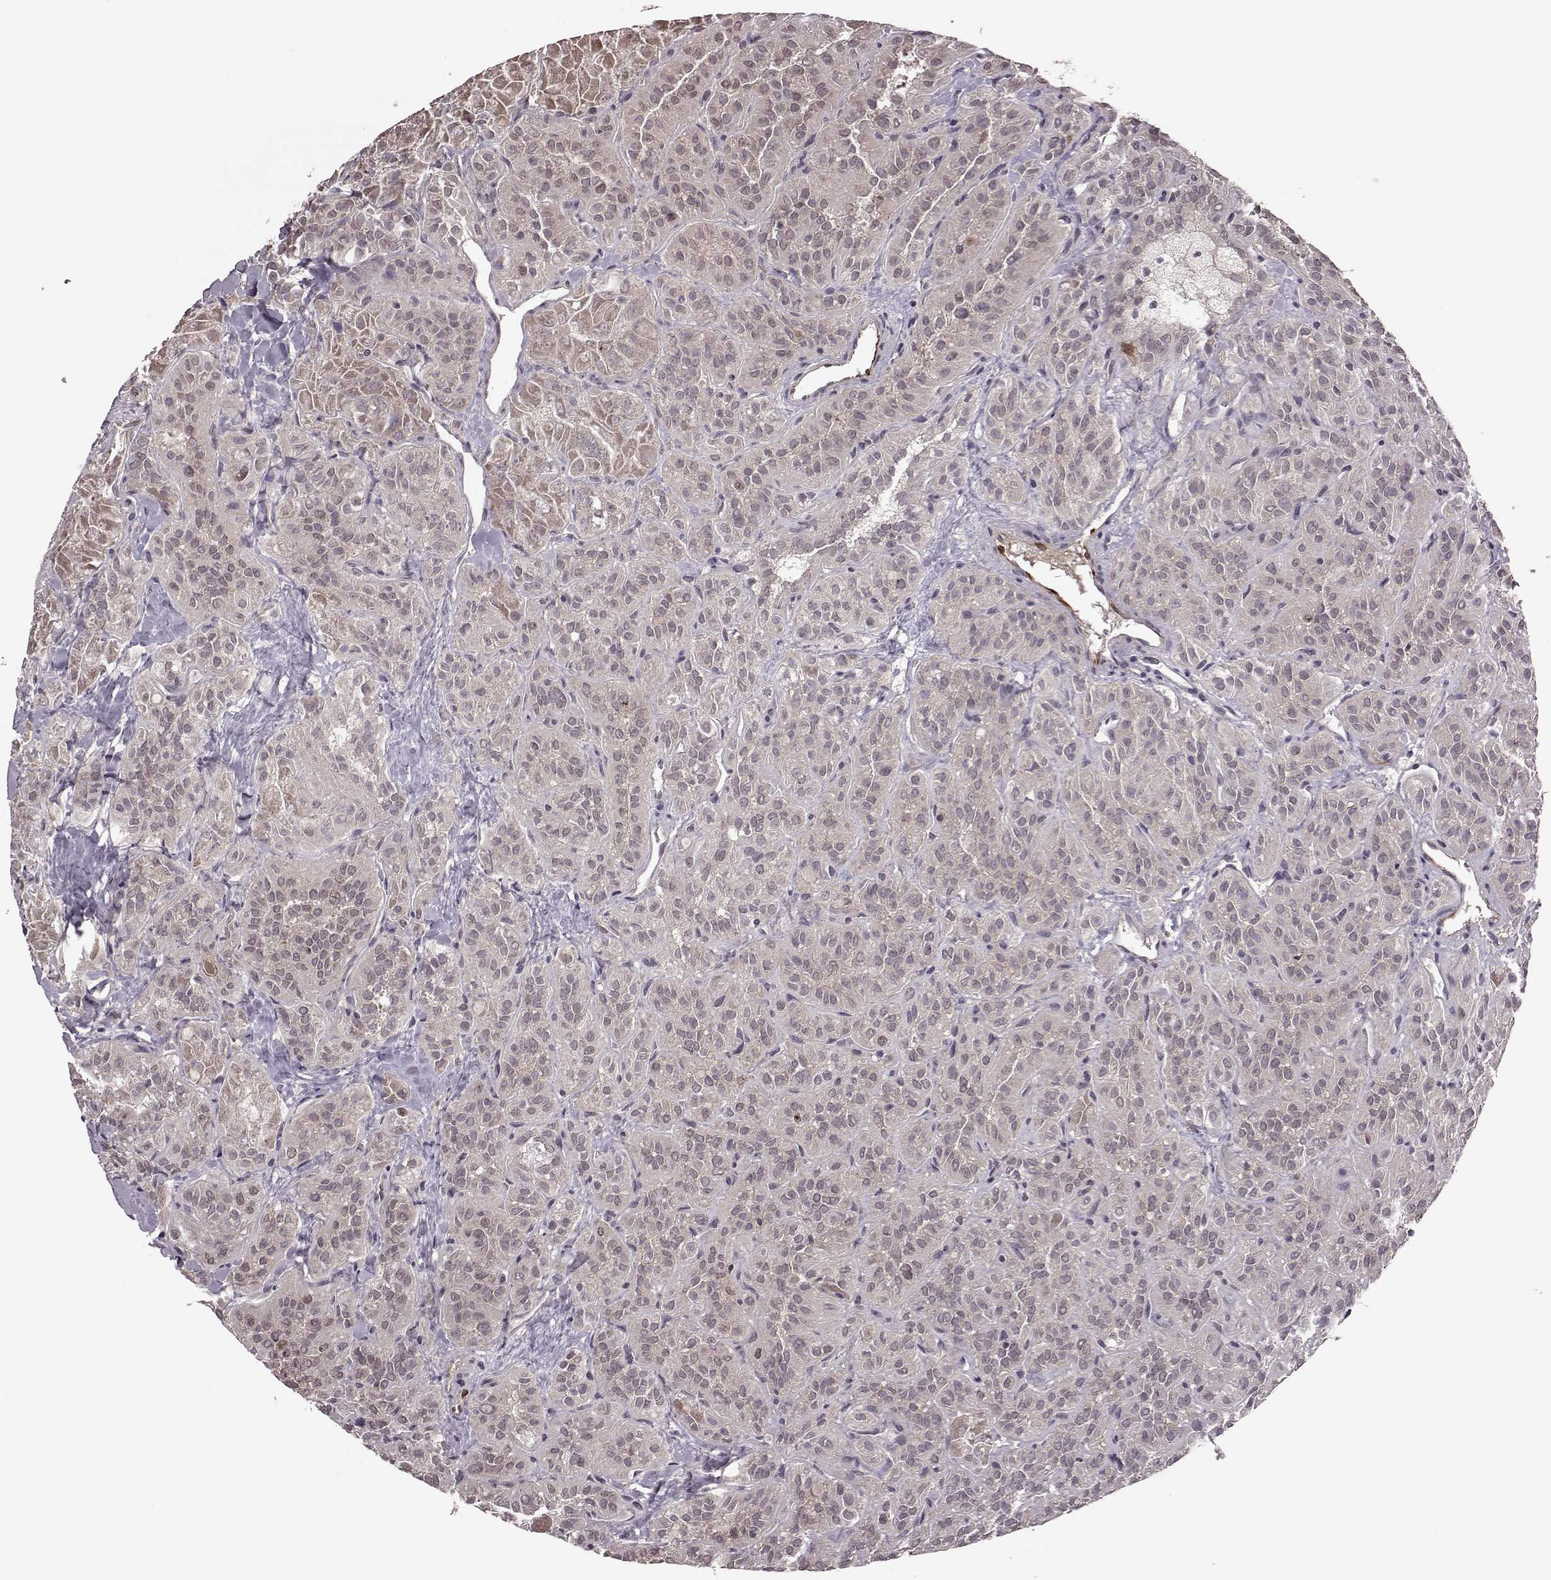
{"staining": {"intensity": "weak", "quantity": "25%-75%", "location": "cytoplasmic/membranous"}, "tissue": "thyroid cancer", "cell_type": "Tumor cells", "image_type": "cancer", "snomed": [{"axis": "morphology", "description": "Papillary adenocarcinoma, NOS"}, {"axis": "topography", "description": "Thyroid gland"}], "caption": "High-power microscopy captured an immunohistochemistry (IHC) photomicrograph of papillary adenocarcinoma (thyroid), revealing weak cytoplasmic/membranous staining in about 25%-75% of tumor cells.", "gene": "SYNPO", "patient": {"sex": "female", "age": 45}}